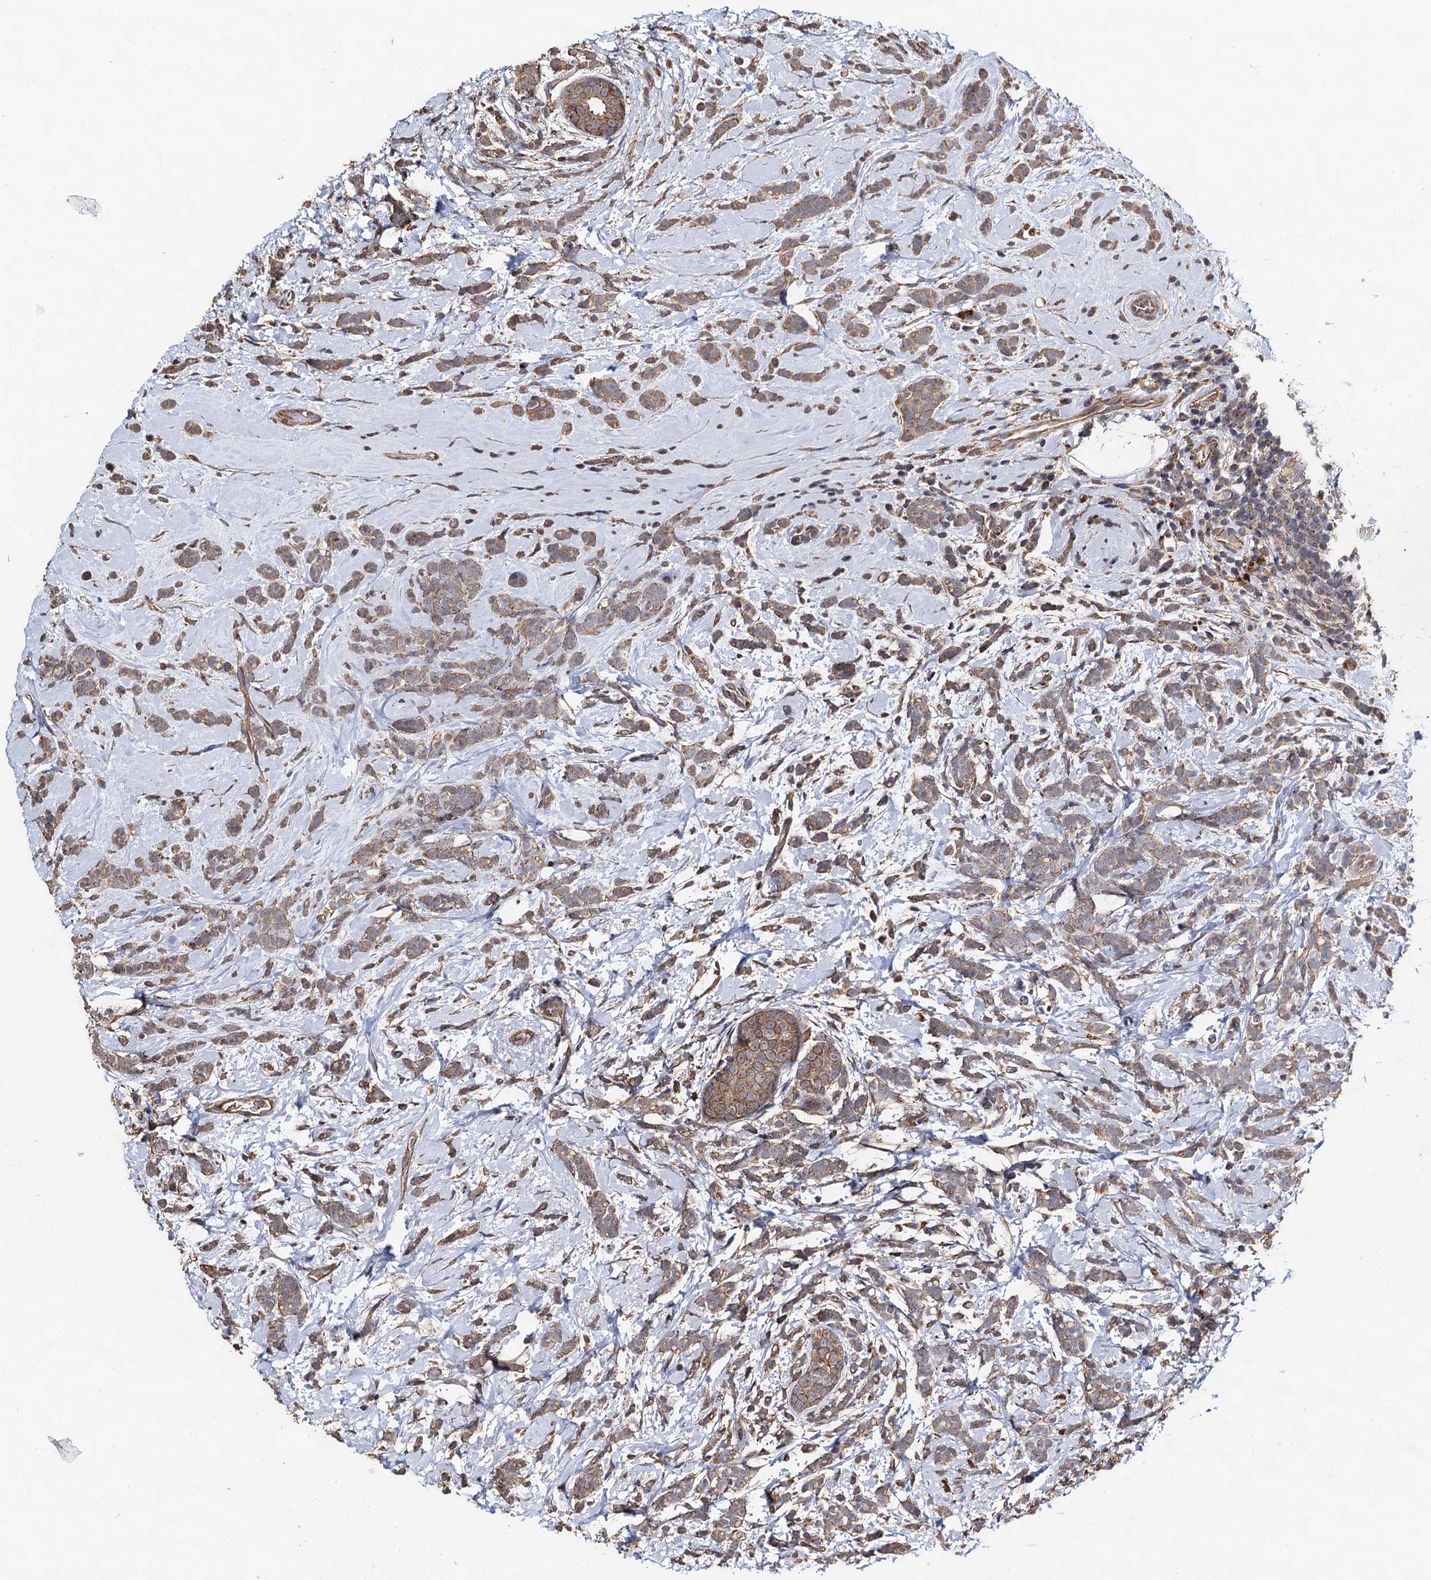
{"staining": {"intensity": "weak", "quantity": ">75%", "location": "cytoplasmic/membranous"}, "tissue": "breast cancer", "cell_type": "Tumor cells", "image_type": "cancer", "snomed": [{"axis": "morphology", "description": "Lobular carcinoma"}, {"axis": "topography", "description": "Breast"}], "caption": "An IHC micrograph of neoplastic tissue is shown. Protein staining in brown labels weak cytoplasmic/membranous positivity in breast cancer (lobular carcinoma) within tumor cells.", "gene": "PPTC7", "patient": {"sex": "female", "age": 58}}